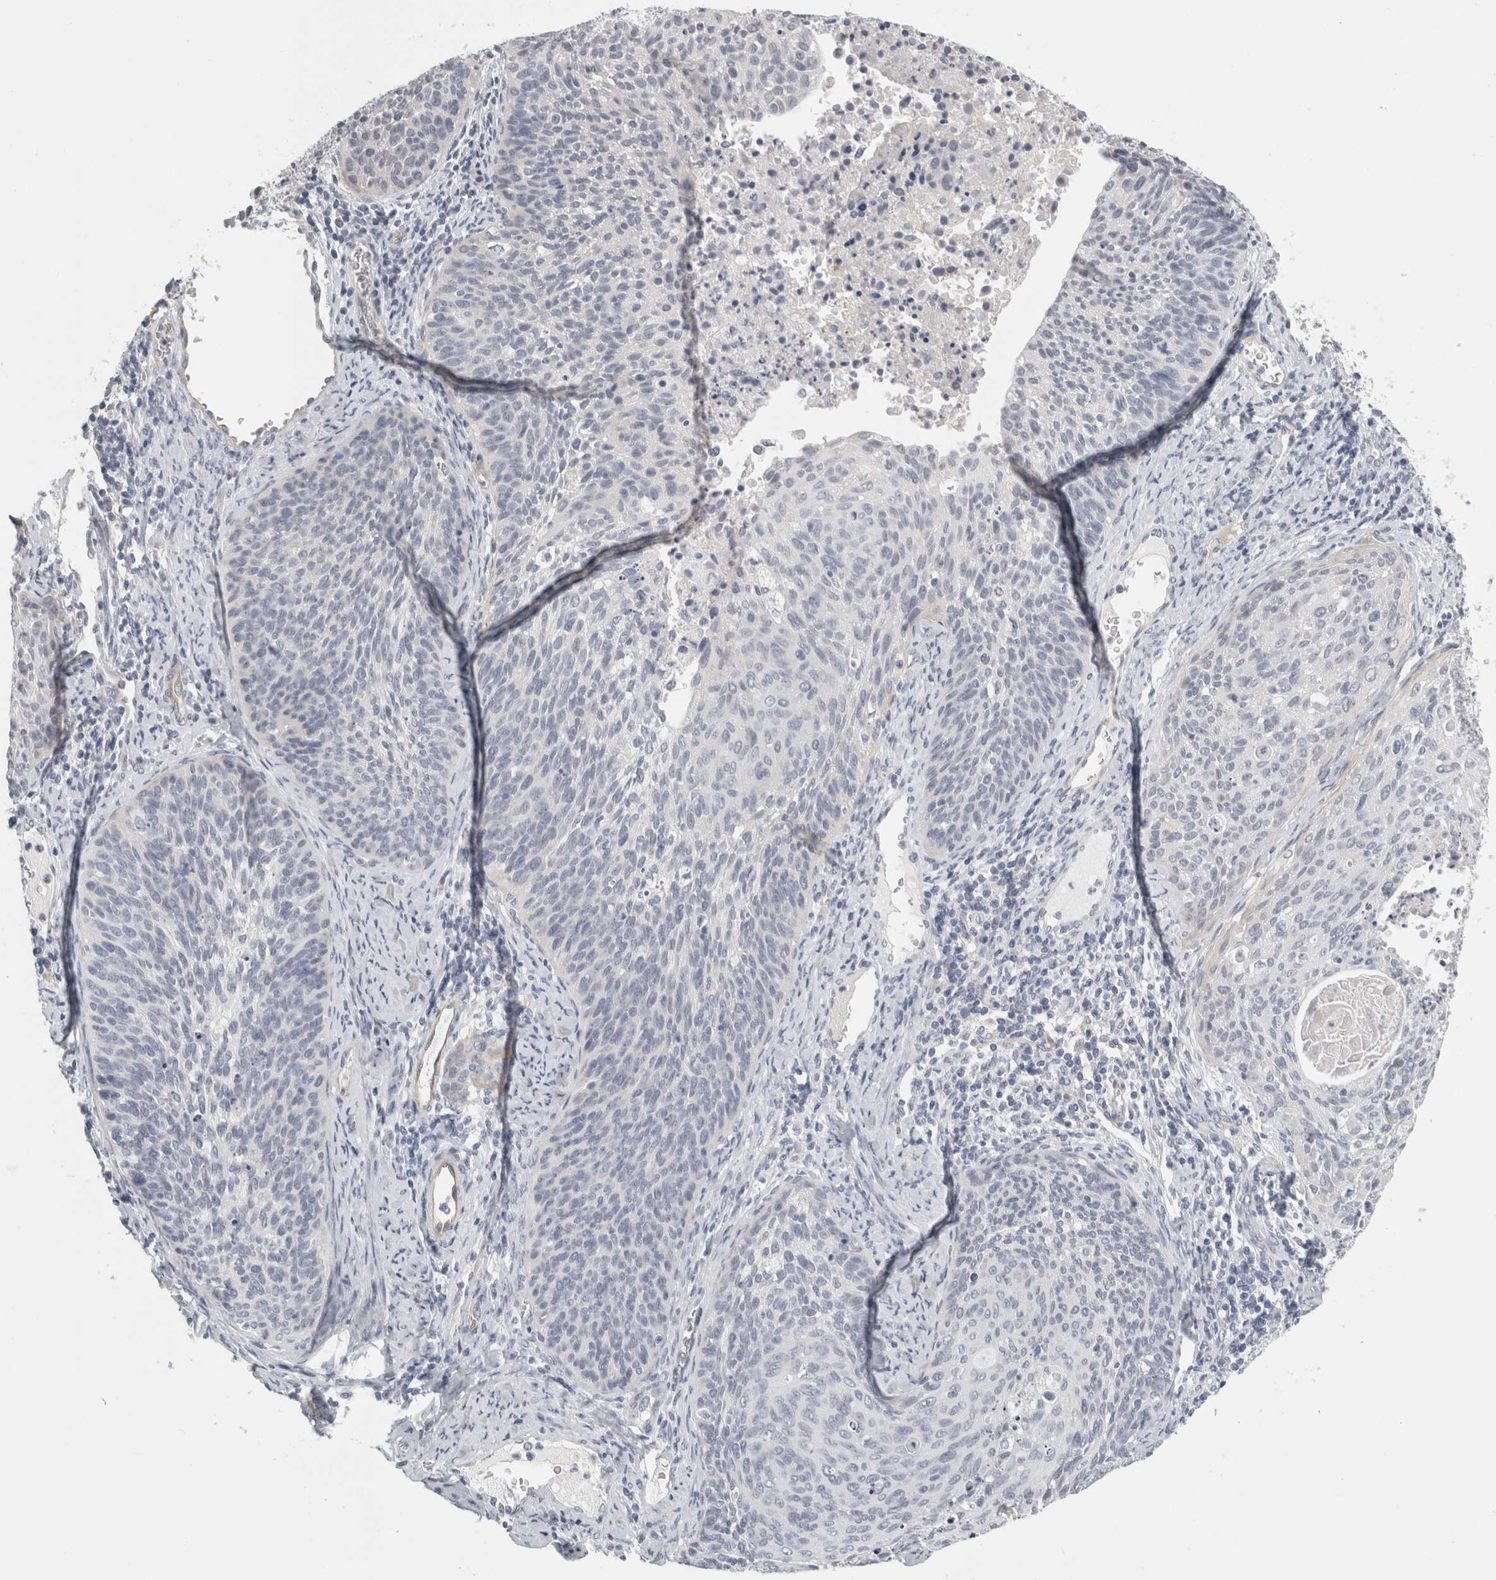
{"staining": {"intensity": "negative", "quantity": "none", "location": "none"}, "tissue": "cervical cancer", "cell_type": "Tumor cells", "image_type": "cancer", "snomed": [{"axis": "morphology", "description": "Squamous cell carcinoma, NOS"}, {"axis": "topography", "description": "Cervix"}], "caption": "Photomicrograph shows no protein positivity in tumor cells of squamous cell carcinoma (cervical) tissue.", "gene": "FBLIM1", "patient": {"sex": "female", "age": 55}}